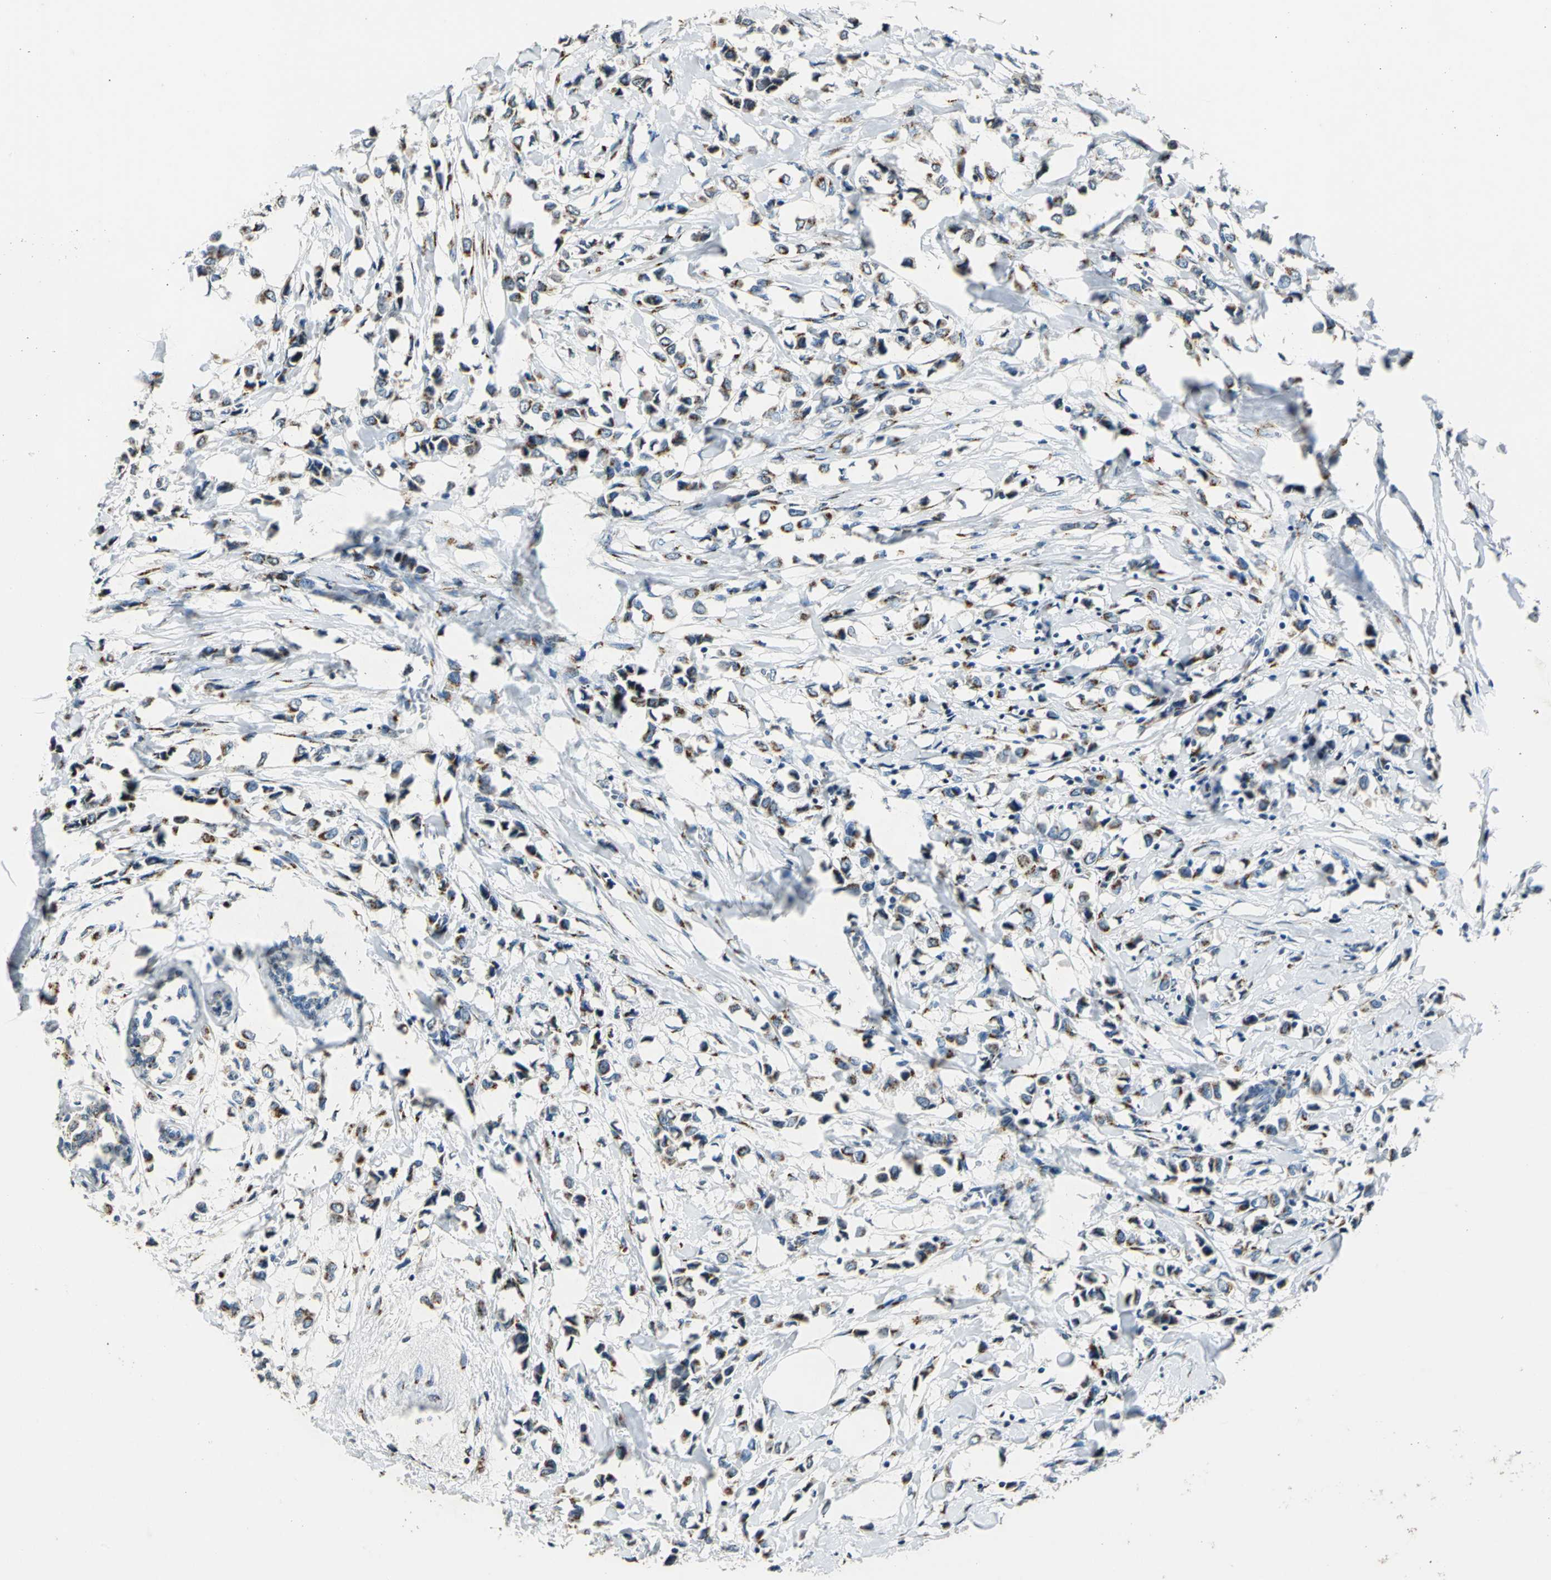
{"staining": {"intensity": "moderate", "quantity": "25%-75%", "location": "cytoplasmic/membranous"}, "tissue": "breast cancer", "cell_type": "Tumor cells", "image_type": "cancer", "snomed": [{"axis": "morphology", "description": "Lobular carcinoma"}, {"axis": "topography", "description": "Breast"}], "caption": "Tumor cells display medium levels of moderate cytoplasmic/membranous expression in about 25%-75% of cells in breast cancer (lobular carcinoma).", "gene": "TMEM115", "patient": {"sex": "female", "age": 51}}